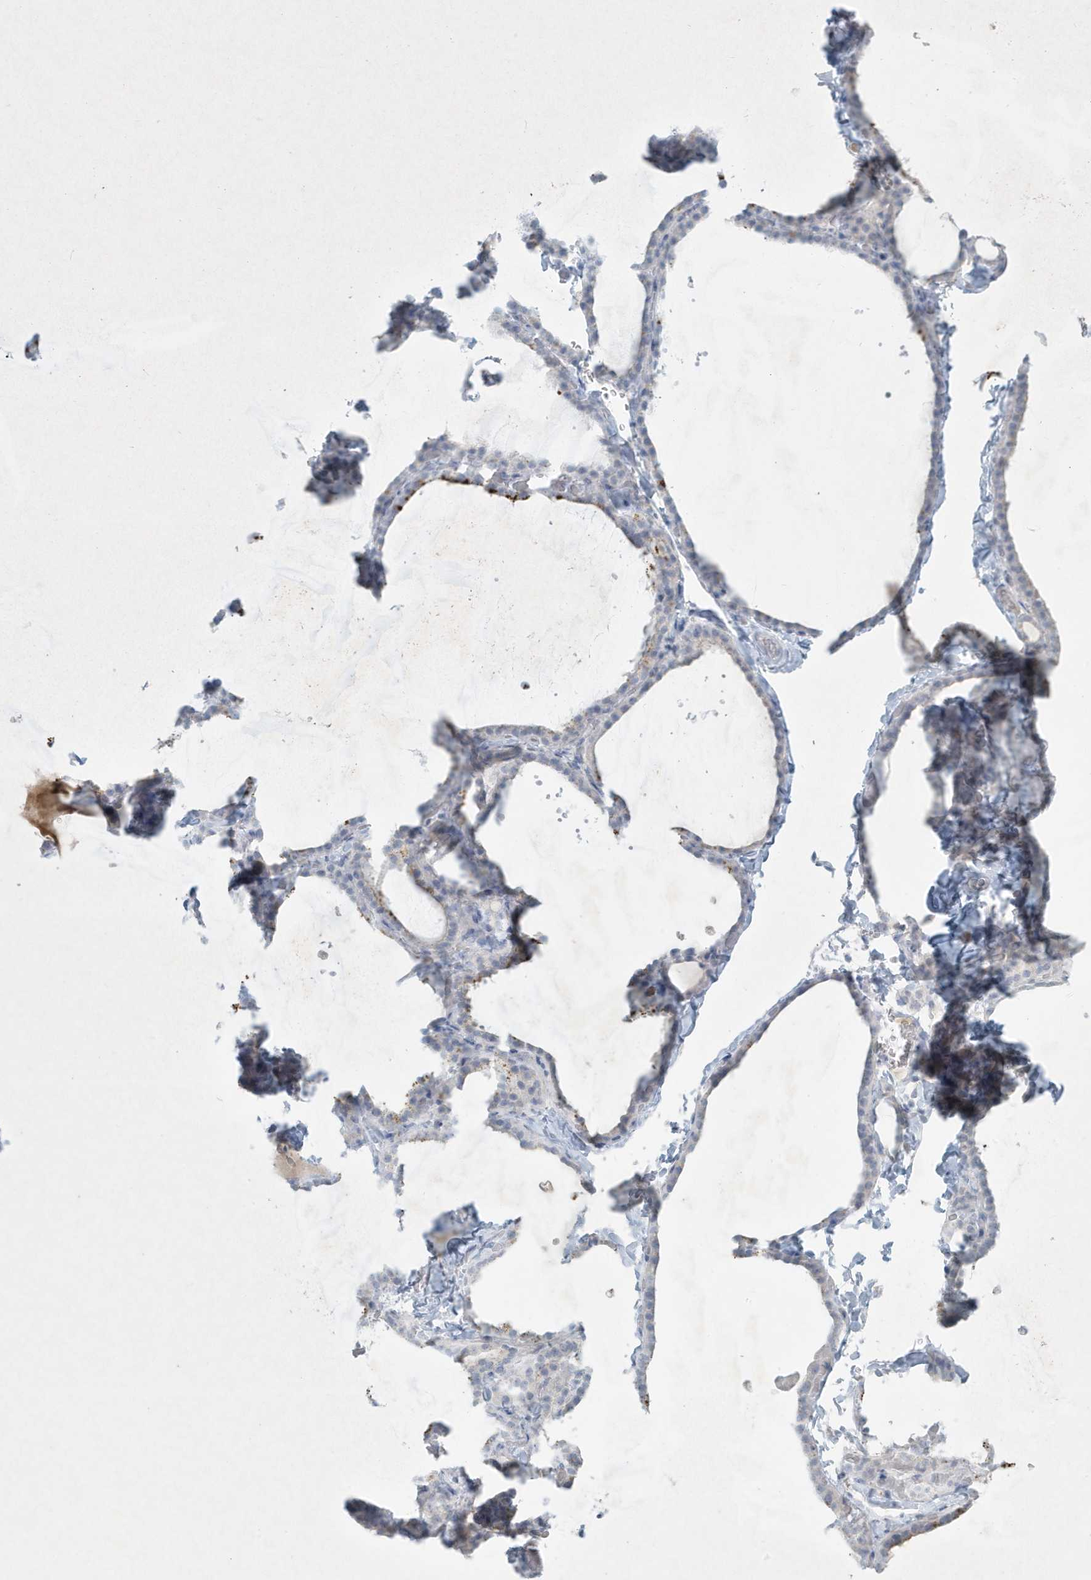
{"staining": {"intensity": "negative", "quantity": "none", "location": "none"}, "tissue": "thyroid gland", "cell_type": "Glandular cells", "image_type": "normal", "snomed": [{"axis": "morphology", "description": "Normal tissue, NOS"}, {"axis": "topography", "description": "Thyroid gland"}], "caption": "Thyroid gland was stained to show a protein in brown. There is no significant staining in glandular cells.", "gene": "CCDC24", "patient": {"sex": "female", "age": 22}}